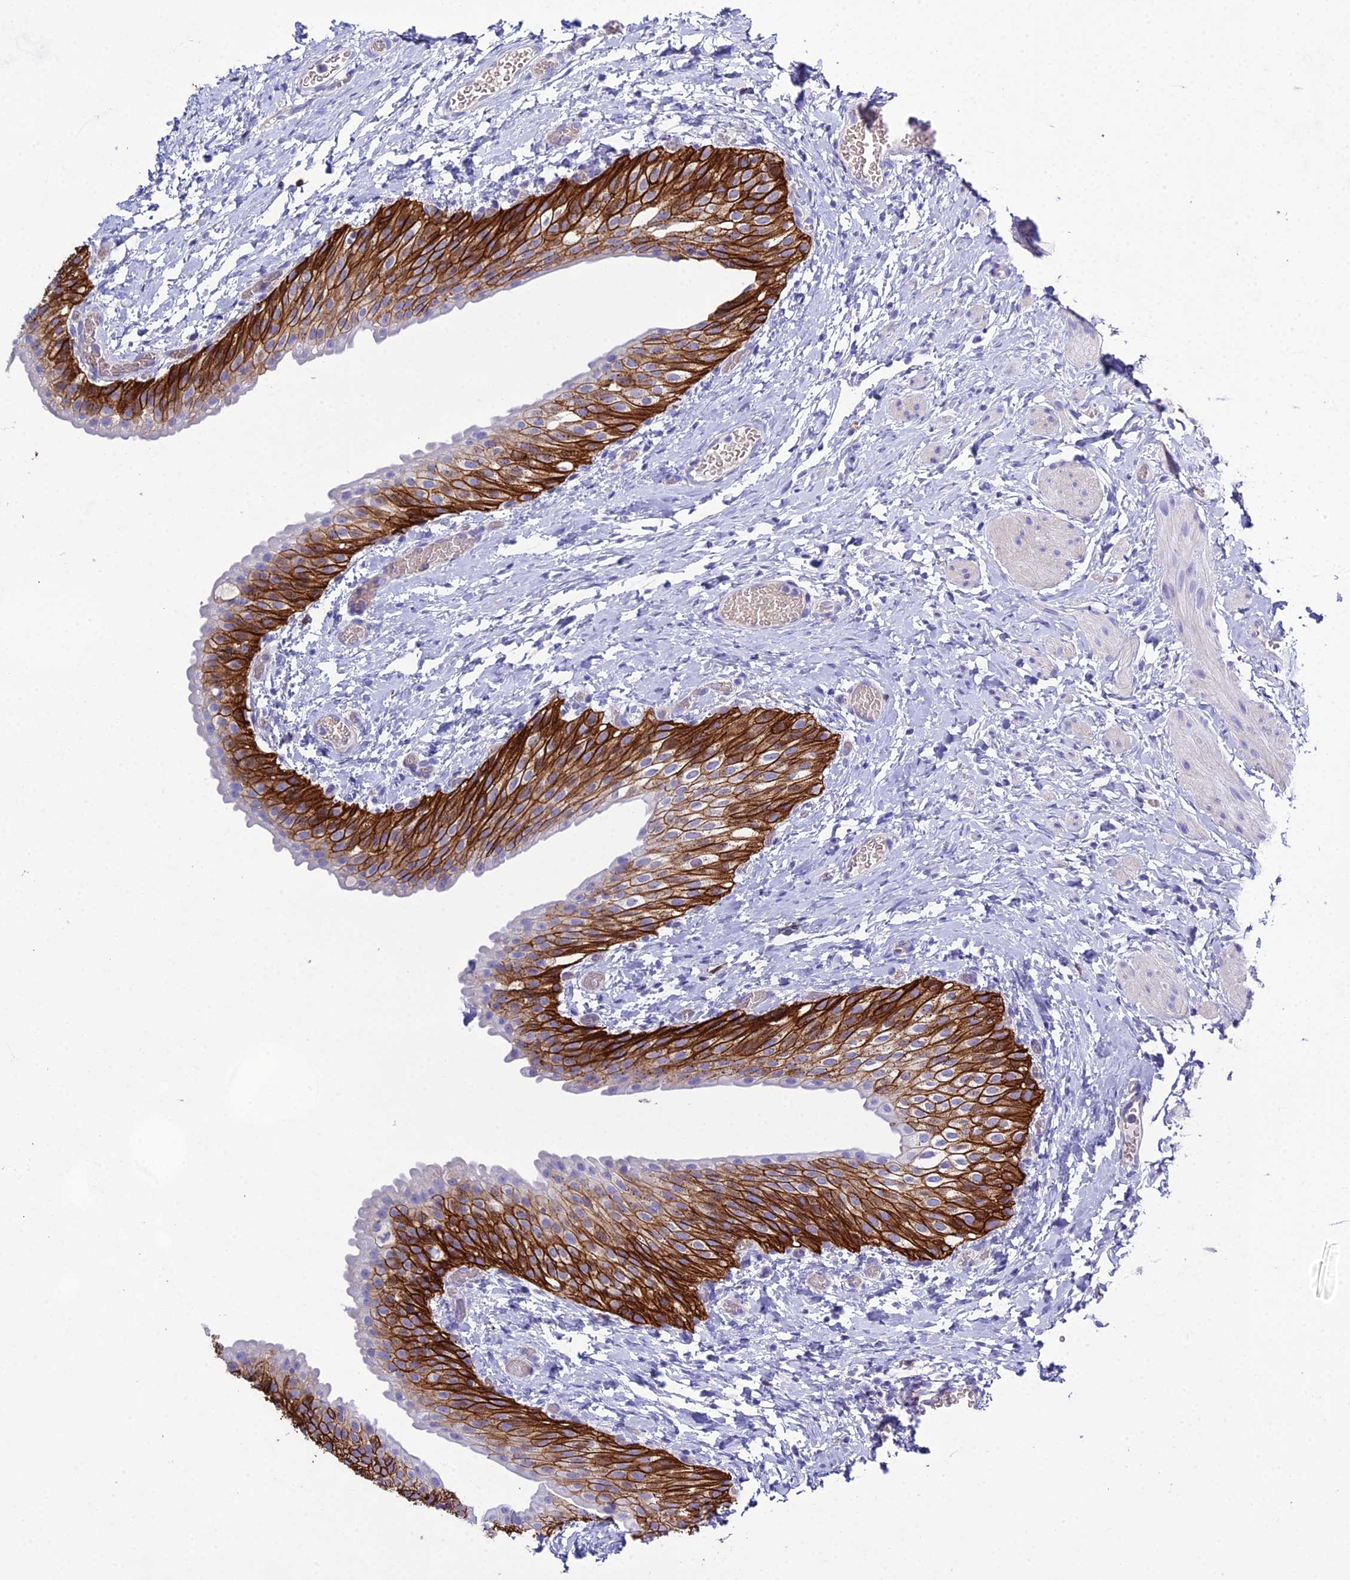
{"staining": {"intensity": "strong", "quantity": ">75%", "location": "cytoplasmic/membranous"}, "tissue": "urinary bladder", "cell_type": "Urothelial cells", "image_type": "normal", "snomed": [{"axis": "morphology", "description": "Normal tissue, NOS"}, {"axis": "topography", "description": "Urinary bladder"}], "caption": "Urothelial cells reveal strong cytoplasmic/membranous staining in about >75% of cells in unremarkable urinary bladder. (DAB (3,3'-diaminobenzidine) = brown stain, brightfield microscopy at high magnification).", "gene": "OR1Q1", "patient": {"sex": "male", "age": 1}}